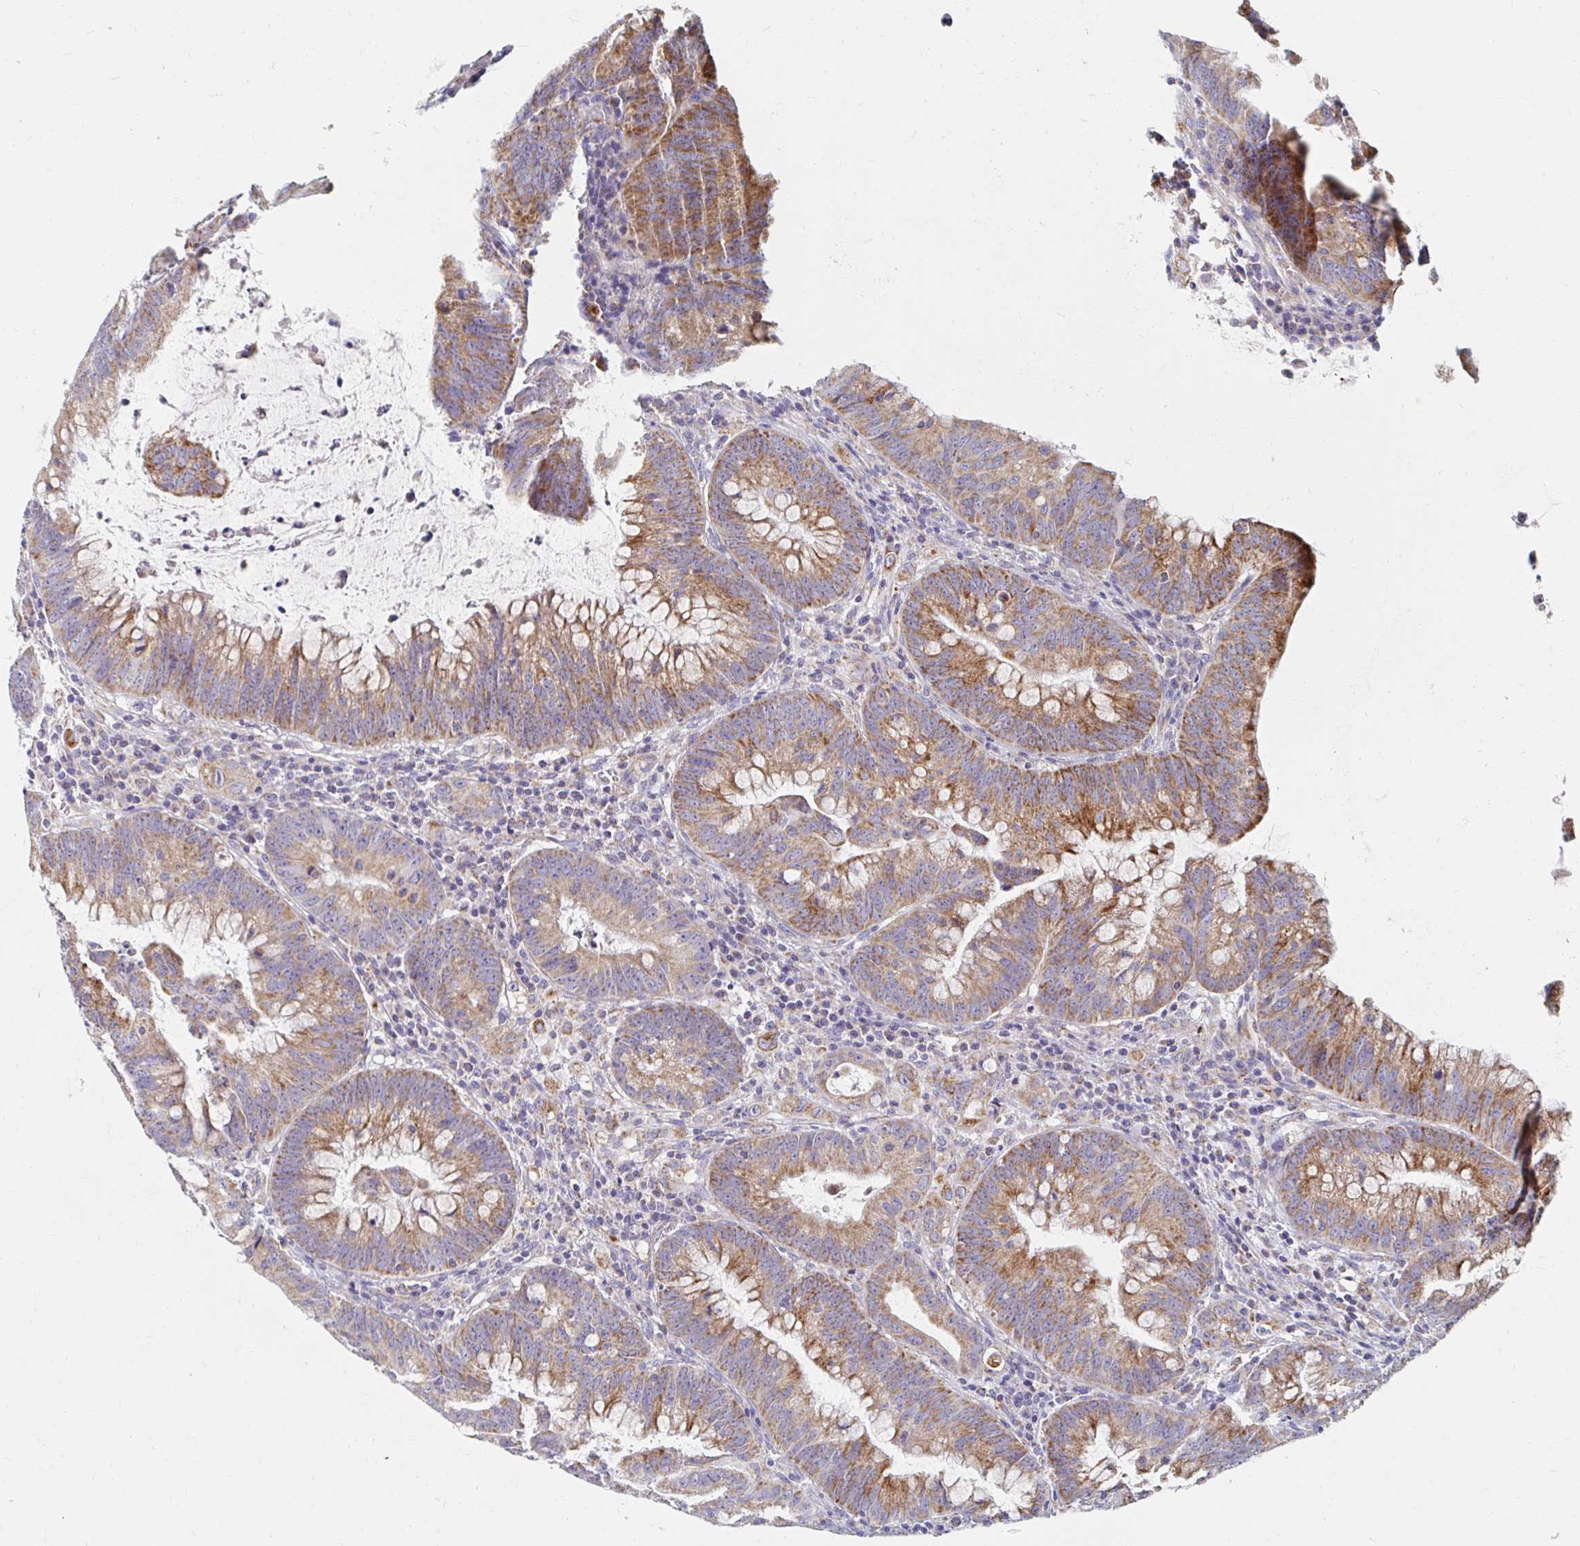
{"staining": {"intensity": "moderate", "quantity": ">75%", "location": "cytoplasmic/membranous"}, "tissue": "colorectal cancer", "cell_type": "Tumor cells", "image_type": "cancer", "snomed": [{"axis": "morphology", "description": "Adenocarcinoma, NOS"}, {"axis": "topography", "description": "Colon"}], "caption": "Brown immunohistochemical staining in human colorectal adenocarcinoma demonstrates moderate cytoplasmic/membranous positivity in about >75% of tumor cells.", "gene": "MAVS", "patient": {"sex": "male", "age": 62}}